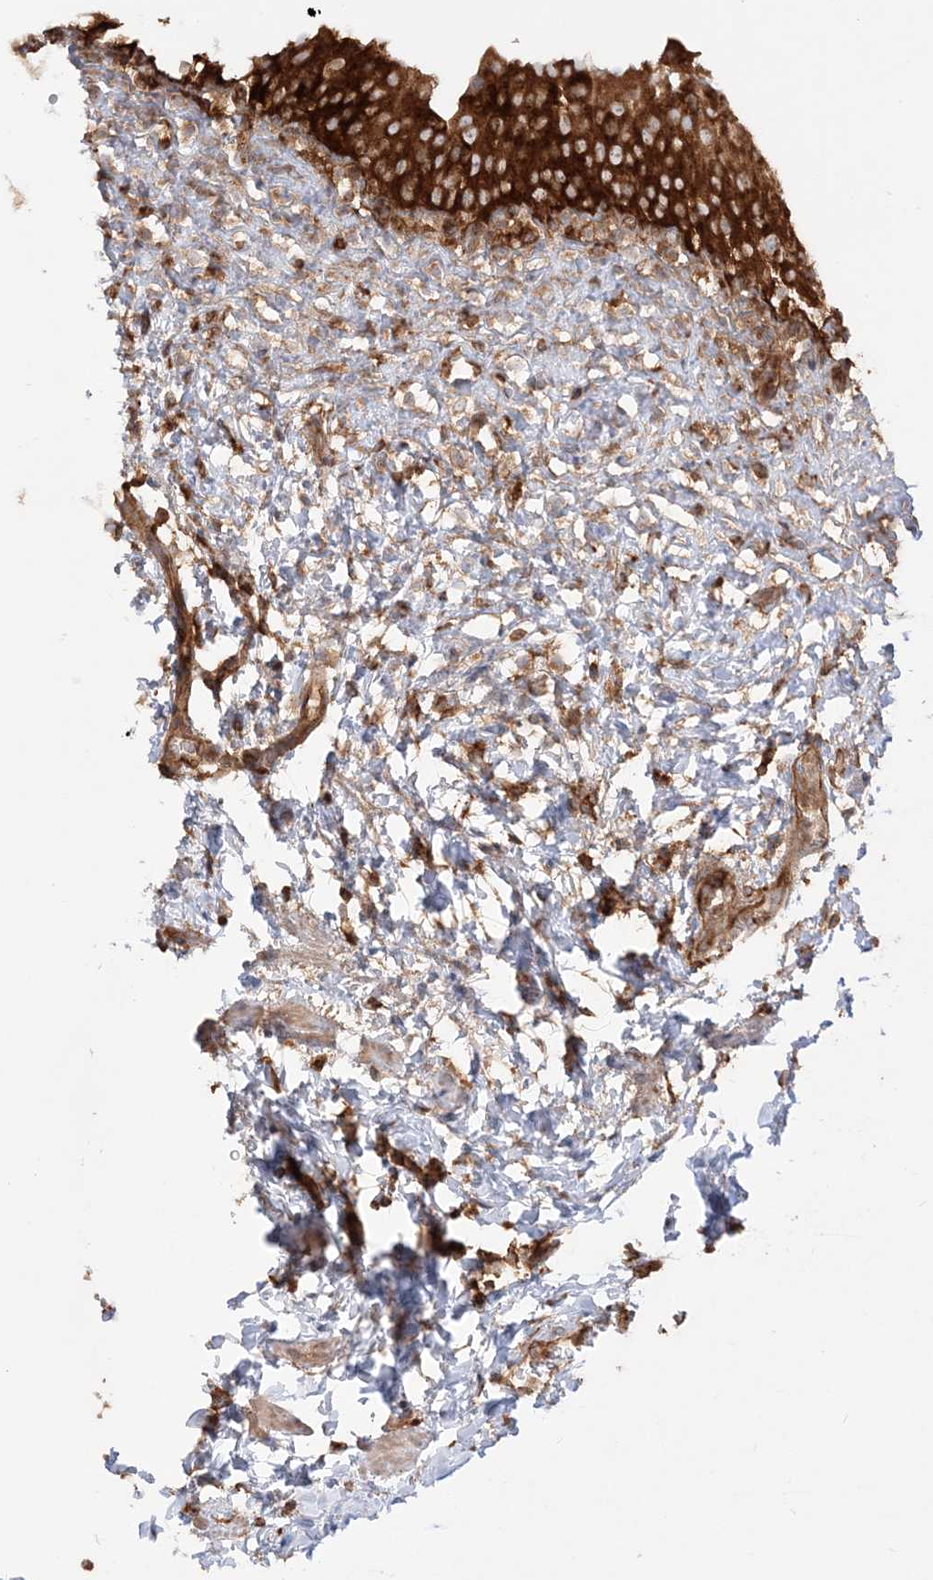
{"staining": {"intensity": "strong", "quantity": ">75%", "location": "cytoplasmic/membranous"}, "tissue": "urinary bladder", "cell_type": "Urothelial cells", "image_type": "normal", "snomed": [{"axis": "morphology", "description": "Normal tissue, NOS"}, {"axis": "topography", "description": "Urinary bladder"}], "caption": "Strong cytoplasmic/membranous staining for a protein is identified in about >75% of urothelial cells of unremarkable urinary bladder using immunohistochemistry.", "gene": "TBC1D5", "patient": {"sex": "female", "age": 27}}